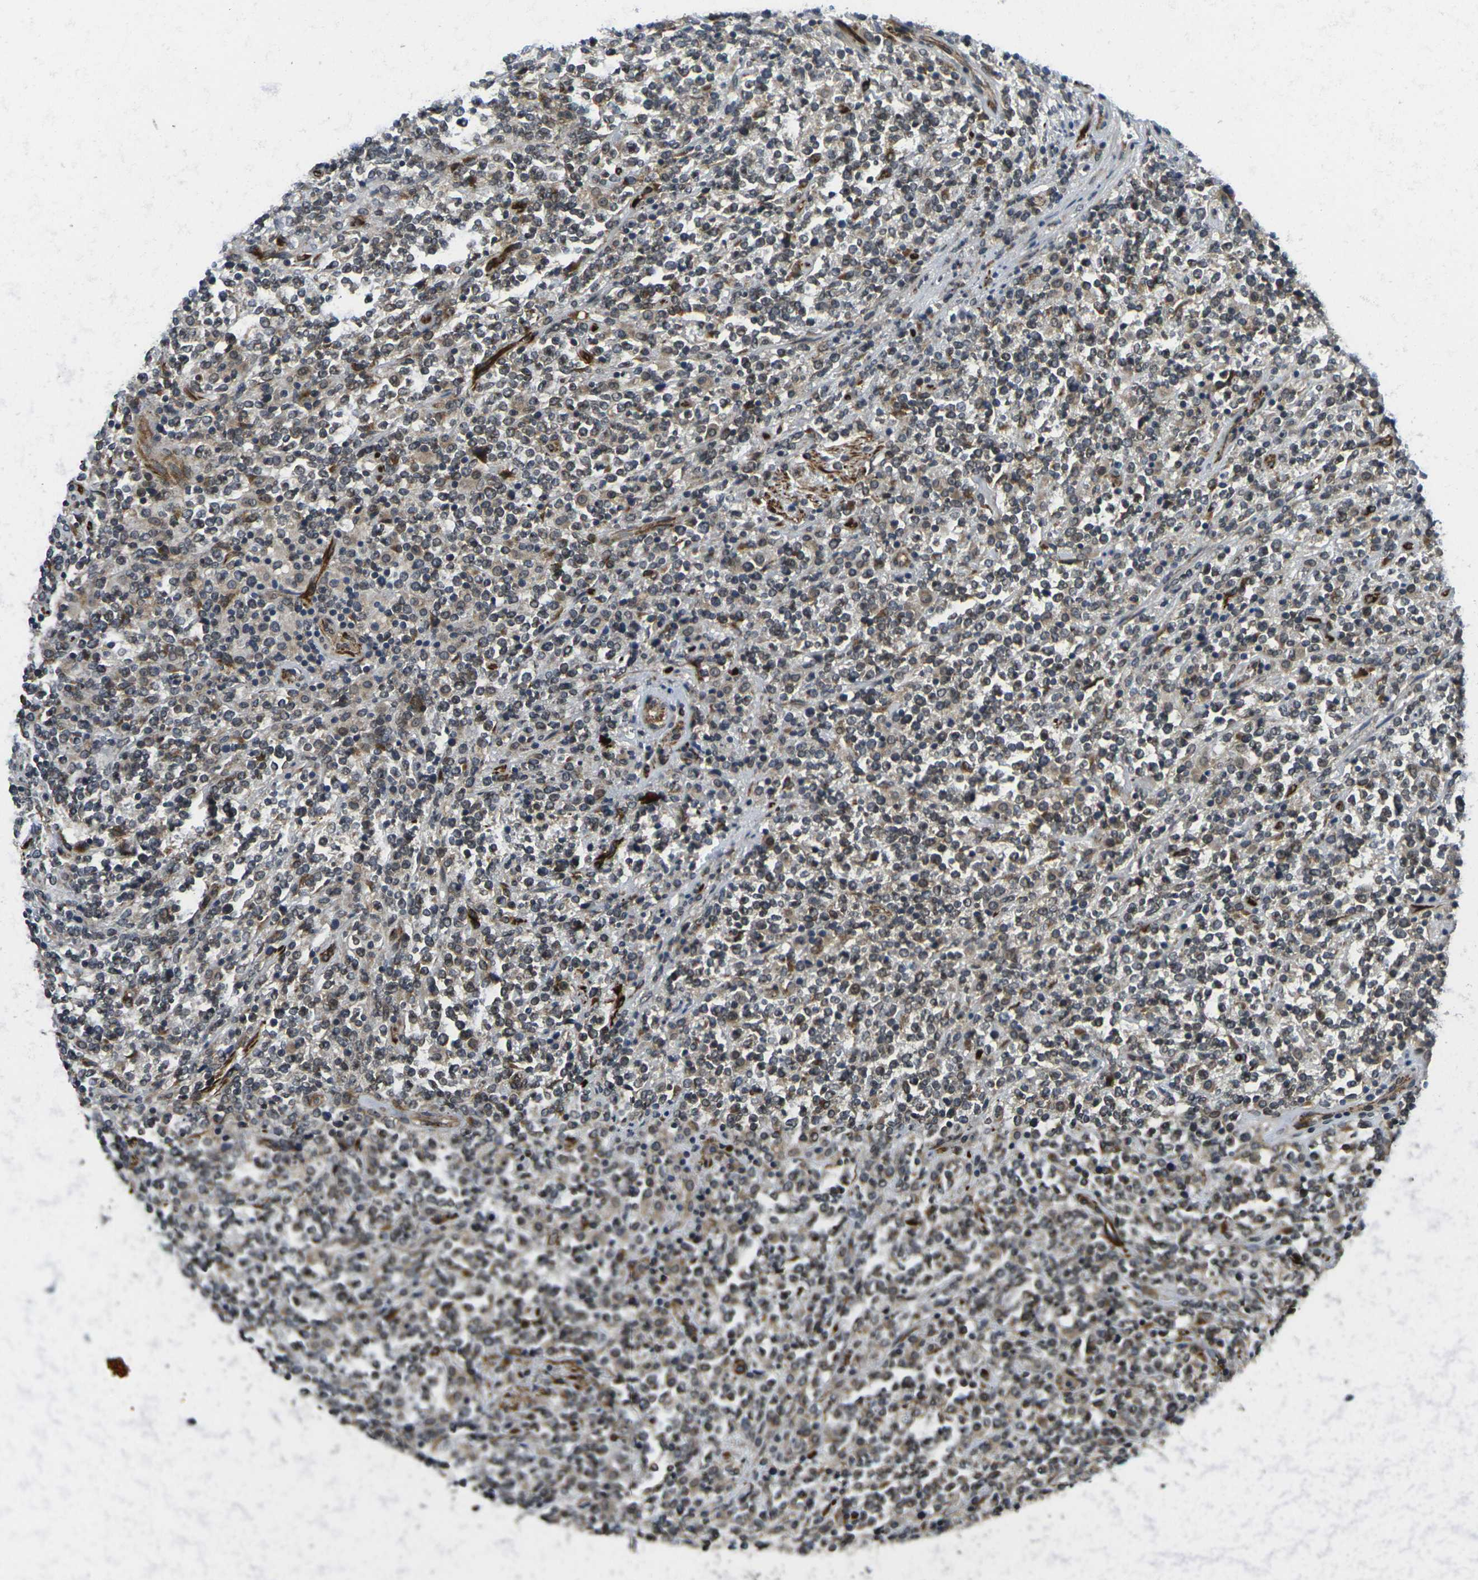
{"staining": {"intensity": "weak", "quantity": "<25%", "location": "cytoplasmic/membranous"}, "tissue": "lymphoma", "cell_type": "Tumor cells", "image_type": "cancer", "snomed": [{"axis": "morphology", "description": "Malignant lymphoma, non-Hodgkin's type, High grade"}, {"axis": "topography", "description": "Soft tissue"}], "caption": "A photomicrograph of human lymphoma is negative for staining in tumor cells. The staining is performed using DAB (3,3'-diaminobenzidine) brown chromogen with nuclei counter-stained in using hematoxylin.", "gene": "FUT11", "patient": {"sex": "male", "age": 18}}